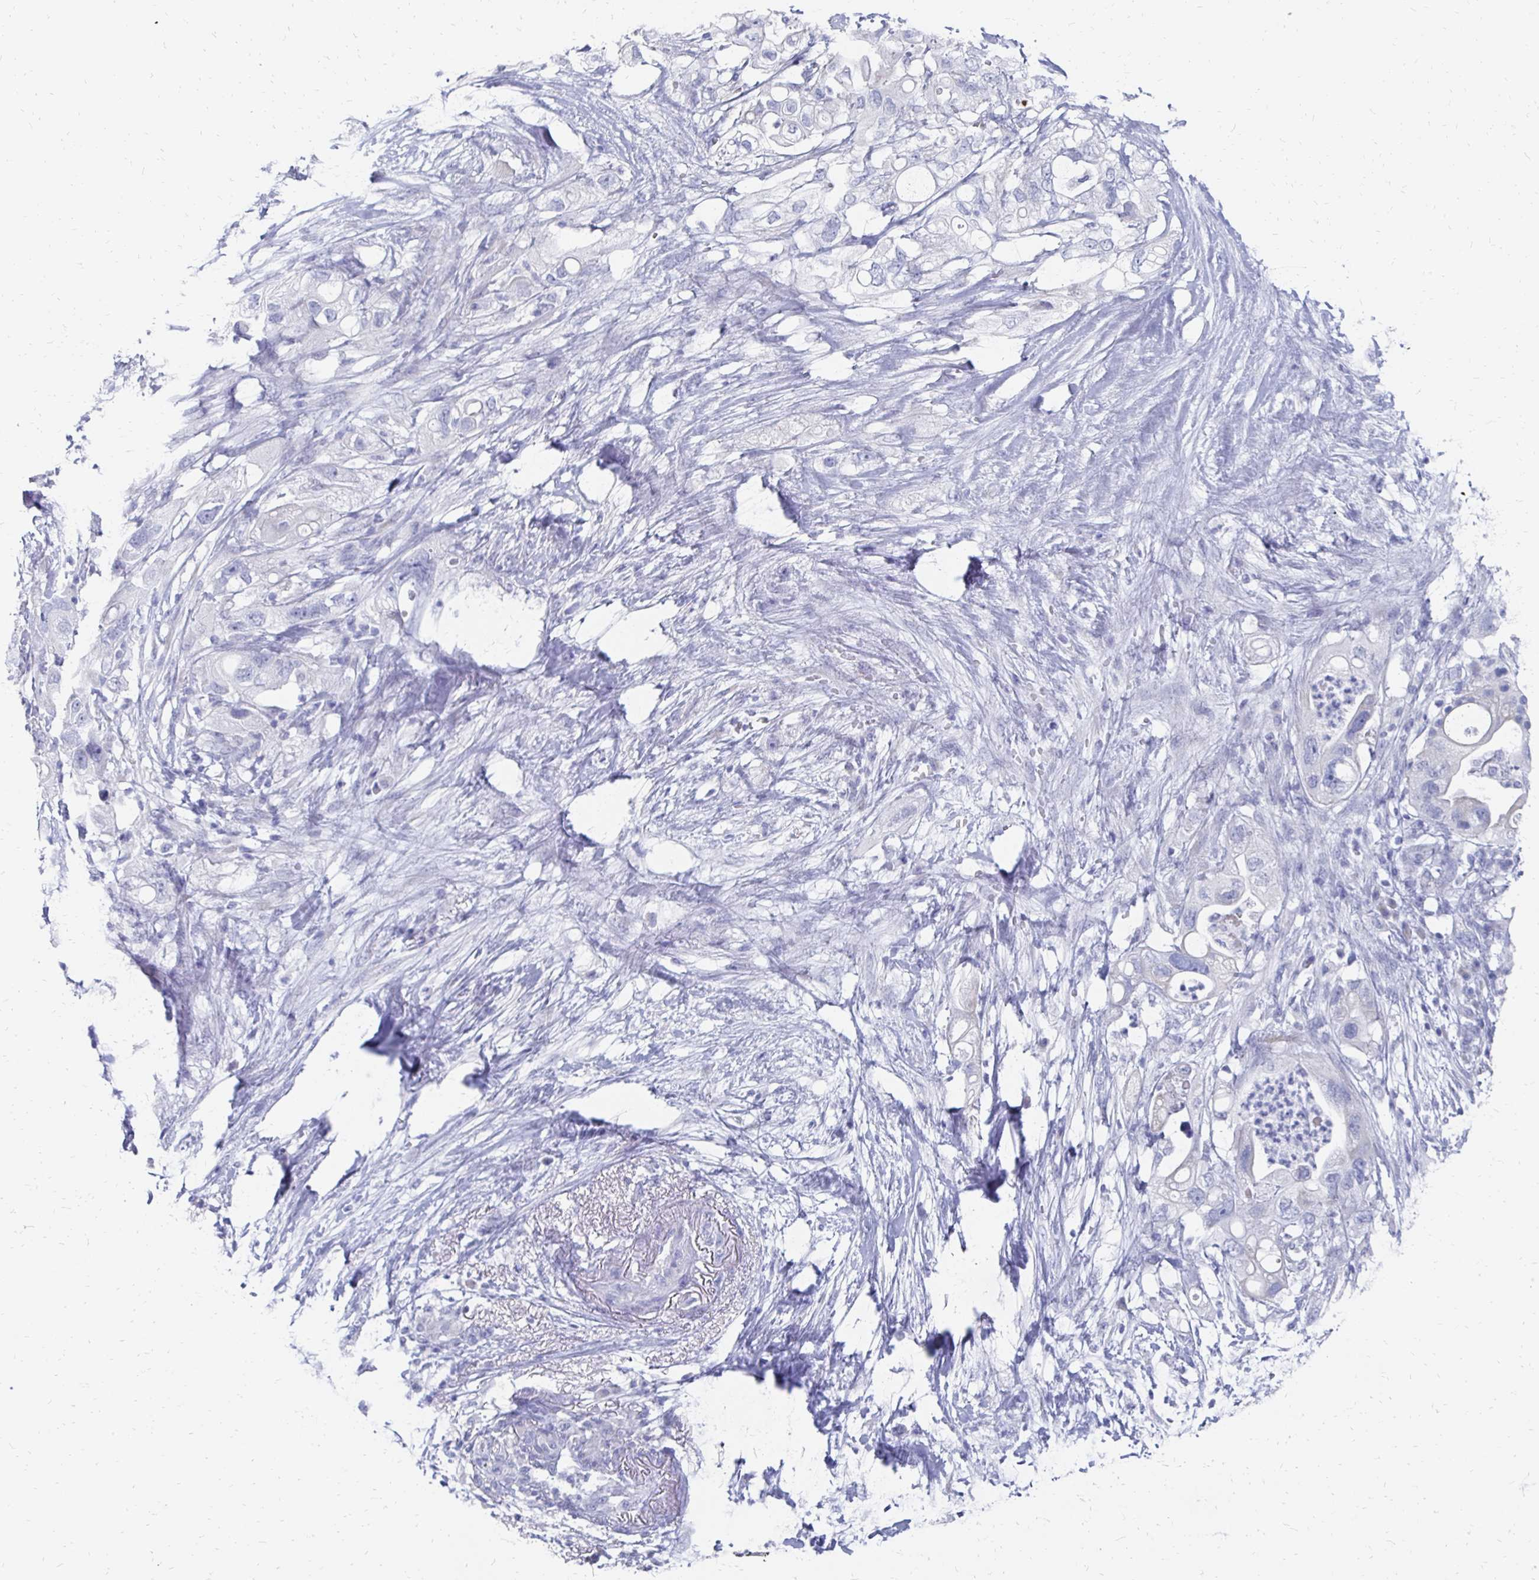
{"staining": {"intensity": "negative", "quantity": "none", "location": "none"}, "tissue": "pancreatic cancer", "cell_type": "Tumor cells", "image_type": "cancer", "snomed": [{"axis": "morphology", "description": "Adenocarcinoma, NOS"}, {"axis": "topography", "description": "Pancreas"}], "caption": "Micrograph shows no protein staining in tumor cells of adenocarcinoma (pancreatic) tissue.", "gene": "SYCP3", "patient": {"sex": "female", "age": 72}}